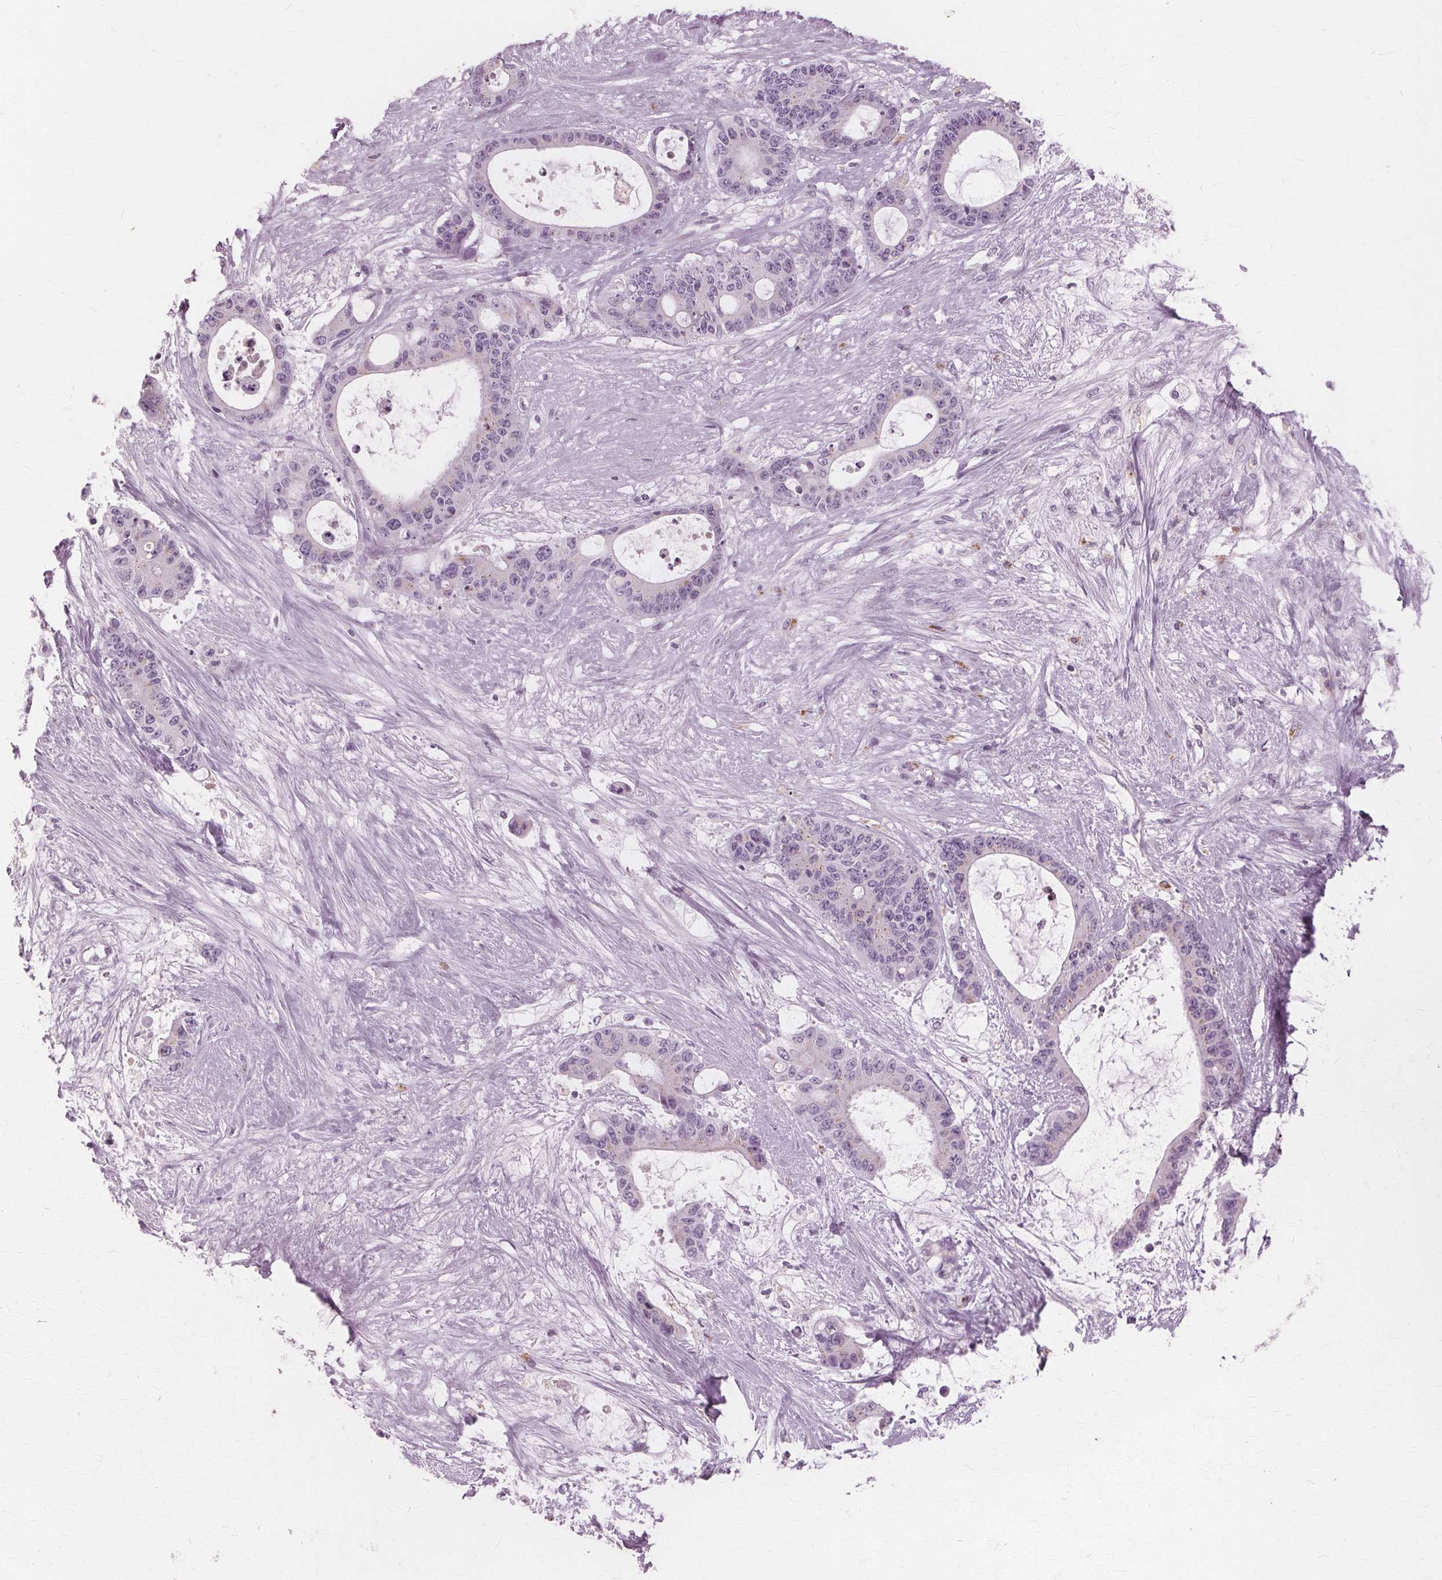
{"staining": {"intensity": "negative", "quantity": "none", "location": "none"}, "tissue": "liver cancer", "cell_type": "Tumor cells", "image_type": "cancer", "snomed": [{"axis": "morphology", "description": "Normal tissue, NOS"}, {"axis": "morphology", "description": "Cholangiocarcinoma"}, {"axis": "topography", "description": "Liver"}, {"axis": "topography", "description": "Peripheral nerve tissue"}], "caption": "A high-resolution image shows immunohistochemistry (IHC) staining of liver cholangiocarcinoma, which shows no significant staining in tumor cells. Brightfield microscopy of immunohistochemistry (IHC) stained with DAB (brown) and hematoxylin (blue), captured at high magnification.", "gene": "DNASE2", "patient": {"sex": "female", "age": 73}}